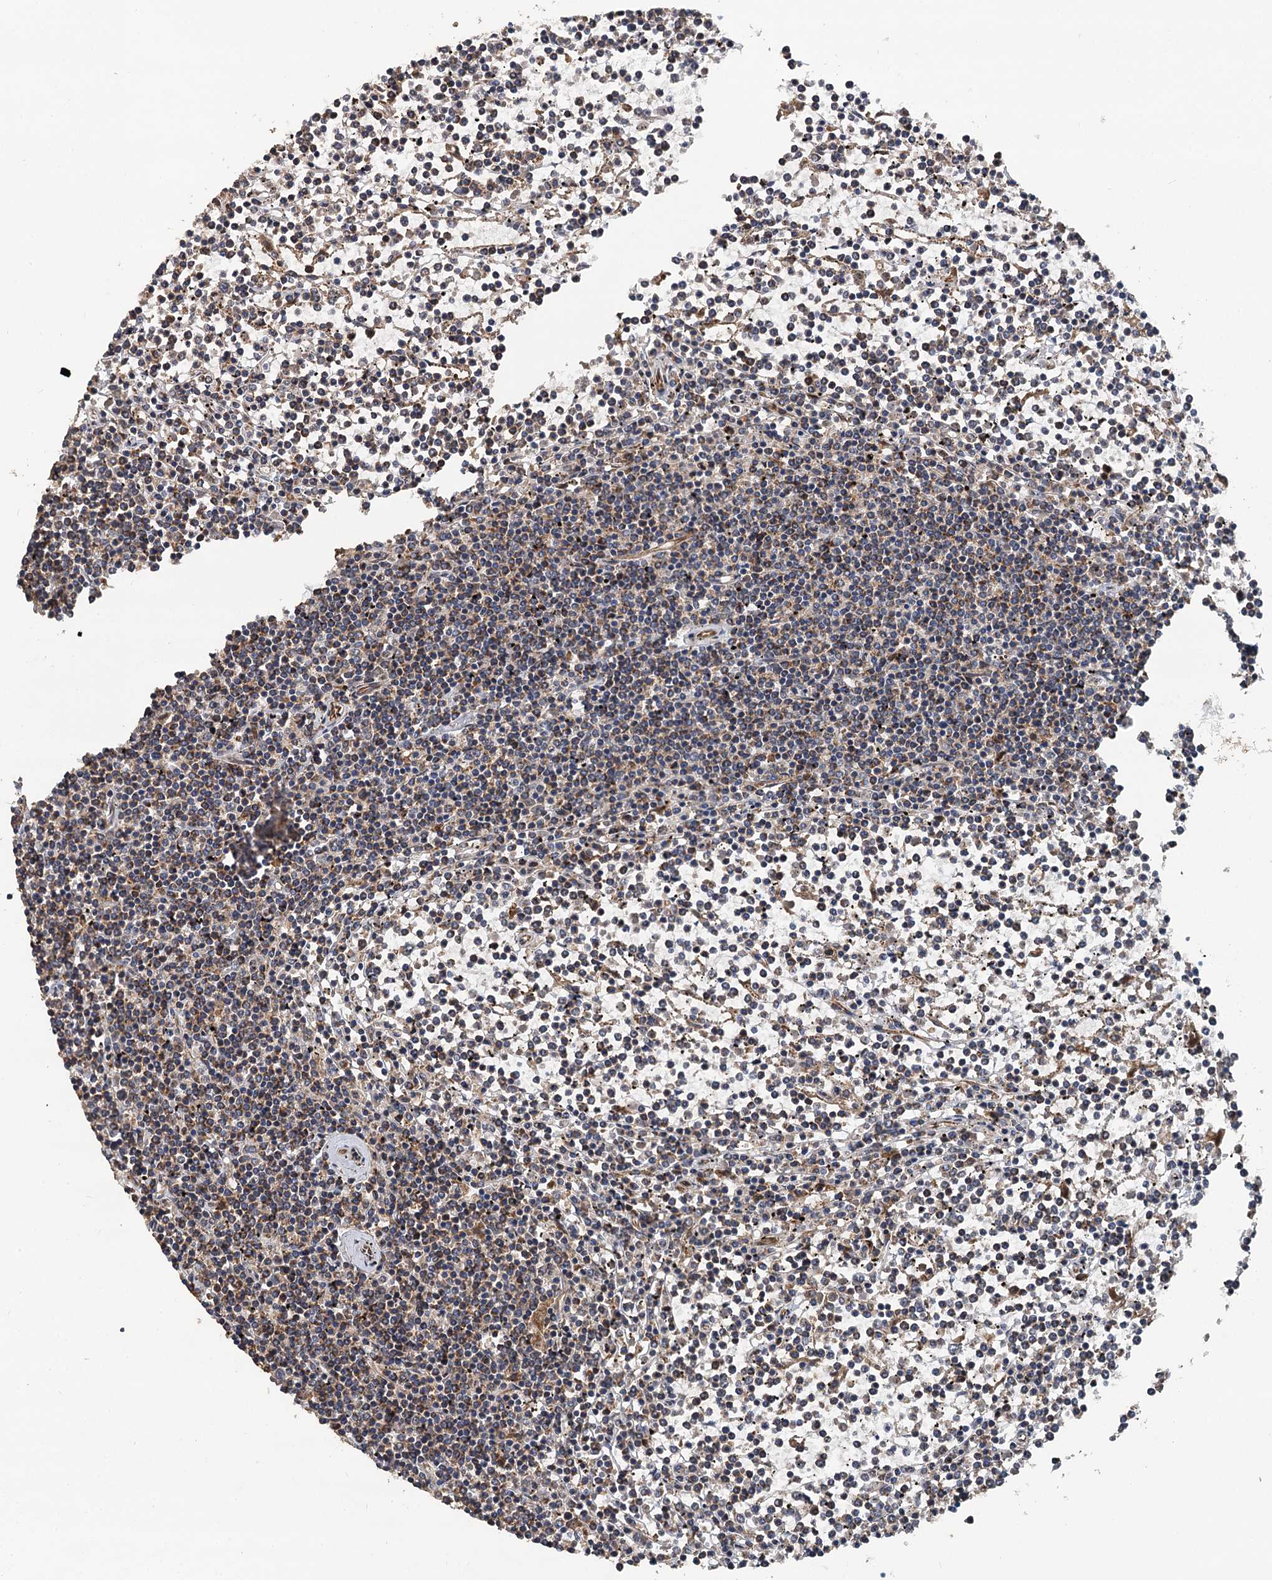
{"staining": {"intensity": "weak", "quantity": "<25%", "location": "cytoplasmic/membranous"}, "tissue": "lymphoma", "cell_type": "Tumor cells", "image_type": "cancer", "snomed": [{"axis": "morphology", "description": "Malignant lymphoma, non-Hodgkin's type, Low grade"}, {"axis": "topography", "description": "Spleen"}], "caption": "Photomicrograph shows no protein staining in tumor cells of low-grade malignant lymphoma, non-Hodgkin's type tissue. (Immunohistochemistry (ihc), brightfield microscopy, high magnification).", "gene": "LRRK2", "patient": {"sex": "female", "age": 19}}